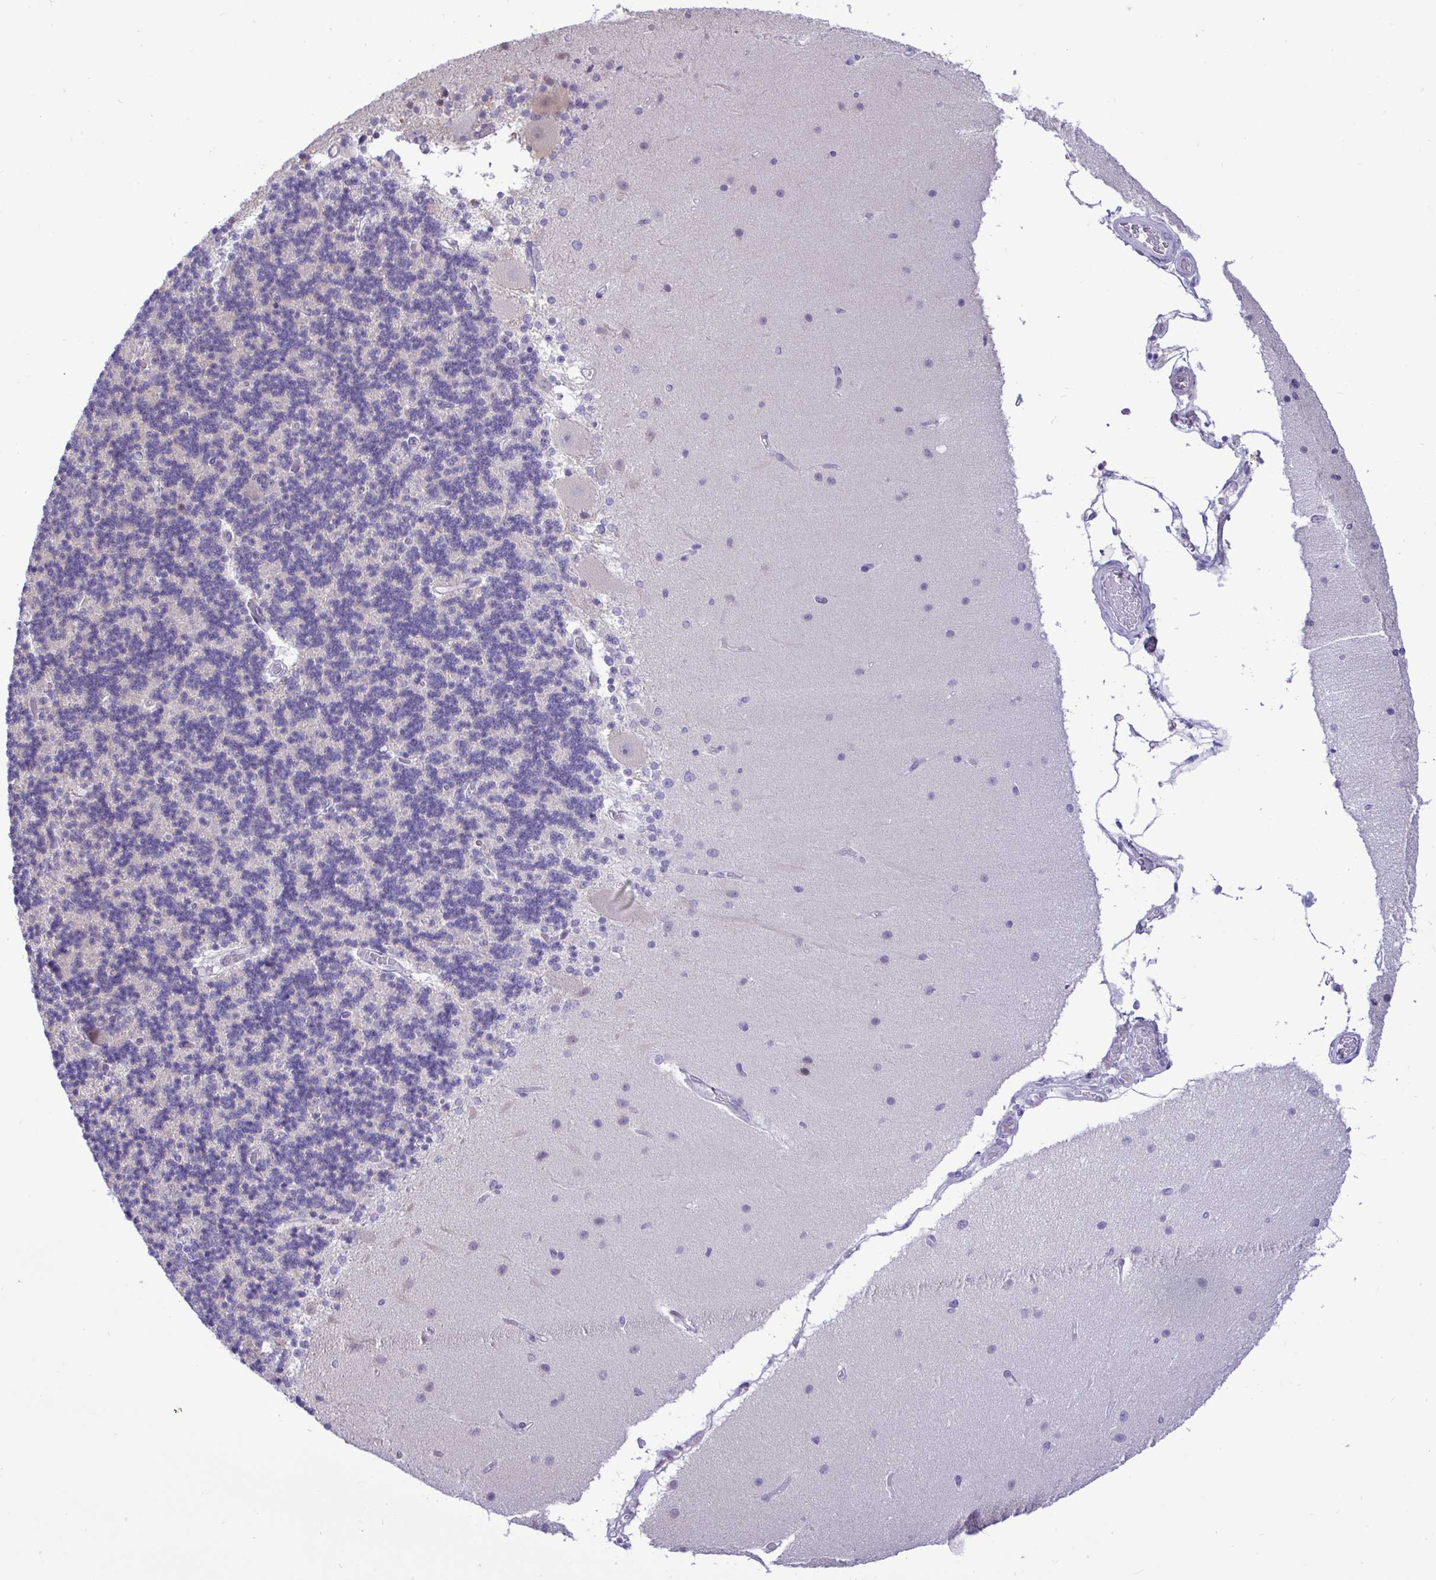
{"staining": {"intensity": "negative", "quantity": "none", "location": "none"}, "tissue": "cerebellum", "cell_type": "Cells in granular layer", "image_type": "normal", "snomed": [{"axis": "morphology", "description": "Normal tissue, NOS"}, {"axis": "topography", "description": "Cerebellum"}], "caption": "This is a micrograph of immunohistochemistry staining of normal cerebellum, which shows no expression in cells in granular layer. The staining was performed using DAB (3,3'-diaminobenzidine) to visualize the protein expression in brown, while the nuclei were stained in blue with hematoxylin (Magnification: 20x).", "gene": "ZNF485", "patient": {"sex": "female", "age": 54}}